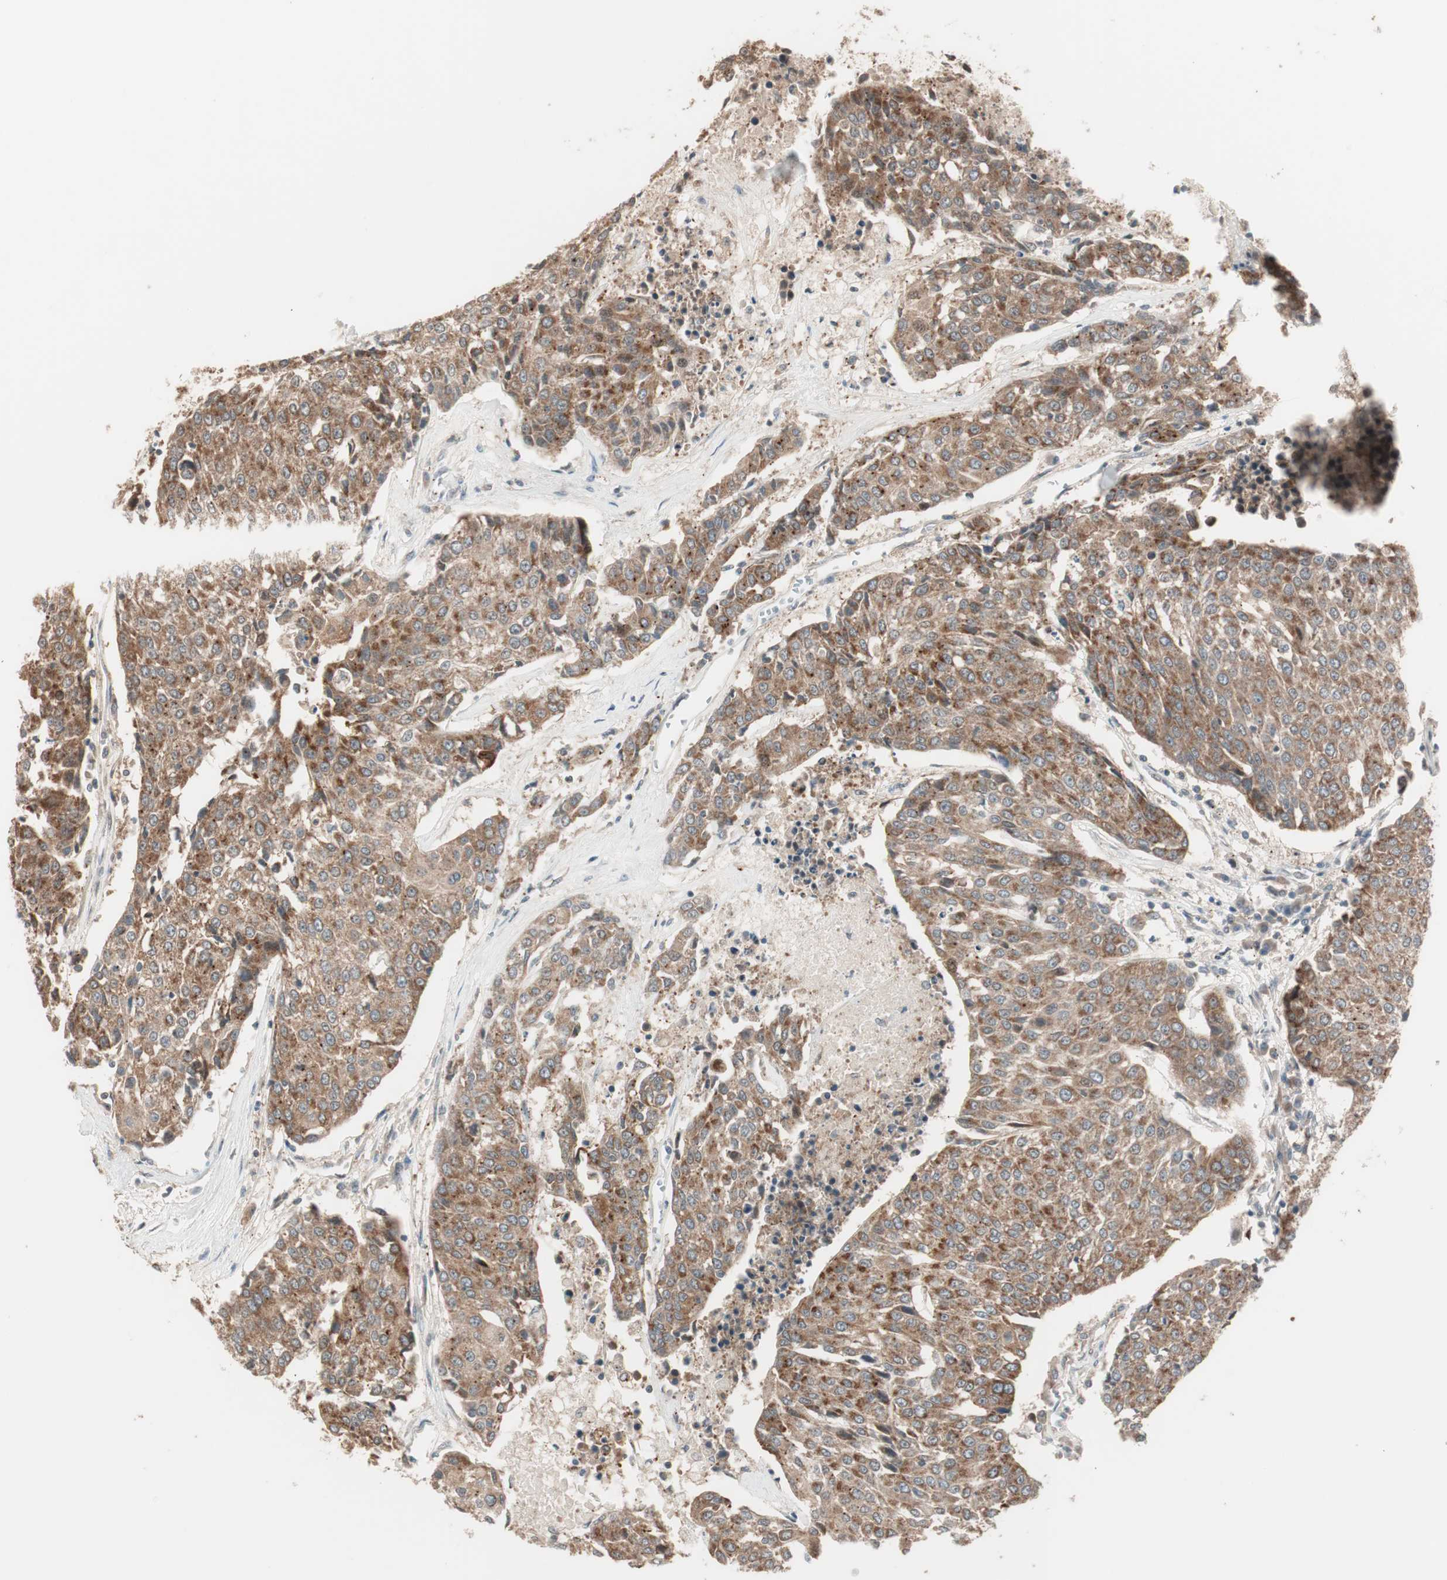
{"staining": {"intensity": "moderate", "quantity": ">75%", "location": "cytoplasmic/membranous"}, "tissue": "urothelial cancer", "cell_type": "Tumor cells", "image_type": "cancer", "snomed": [{"axis": "morphology", "description": "Urothelial carcinoma, High grade"}, {"axis": "topography", "description": "Urinary bladder"}], "caption": "Urothelial cancer stained with immunohistochemistry (IHC) demonstrates moderate cytoplasmic/membranous positivity in approximately >75% of tumor cells. The protein of interest is shown in brown color, while the nuclei are stained blue.", "gene": "FBXO5", "patient": {"sex": "female", "age": 85}}